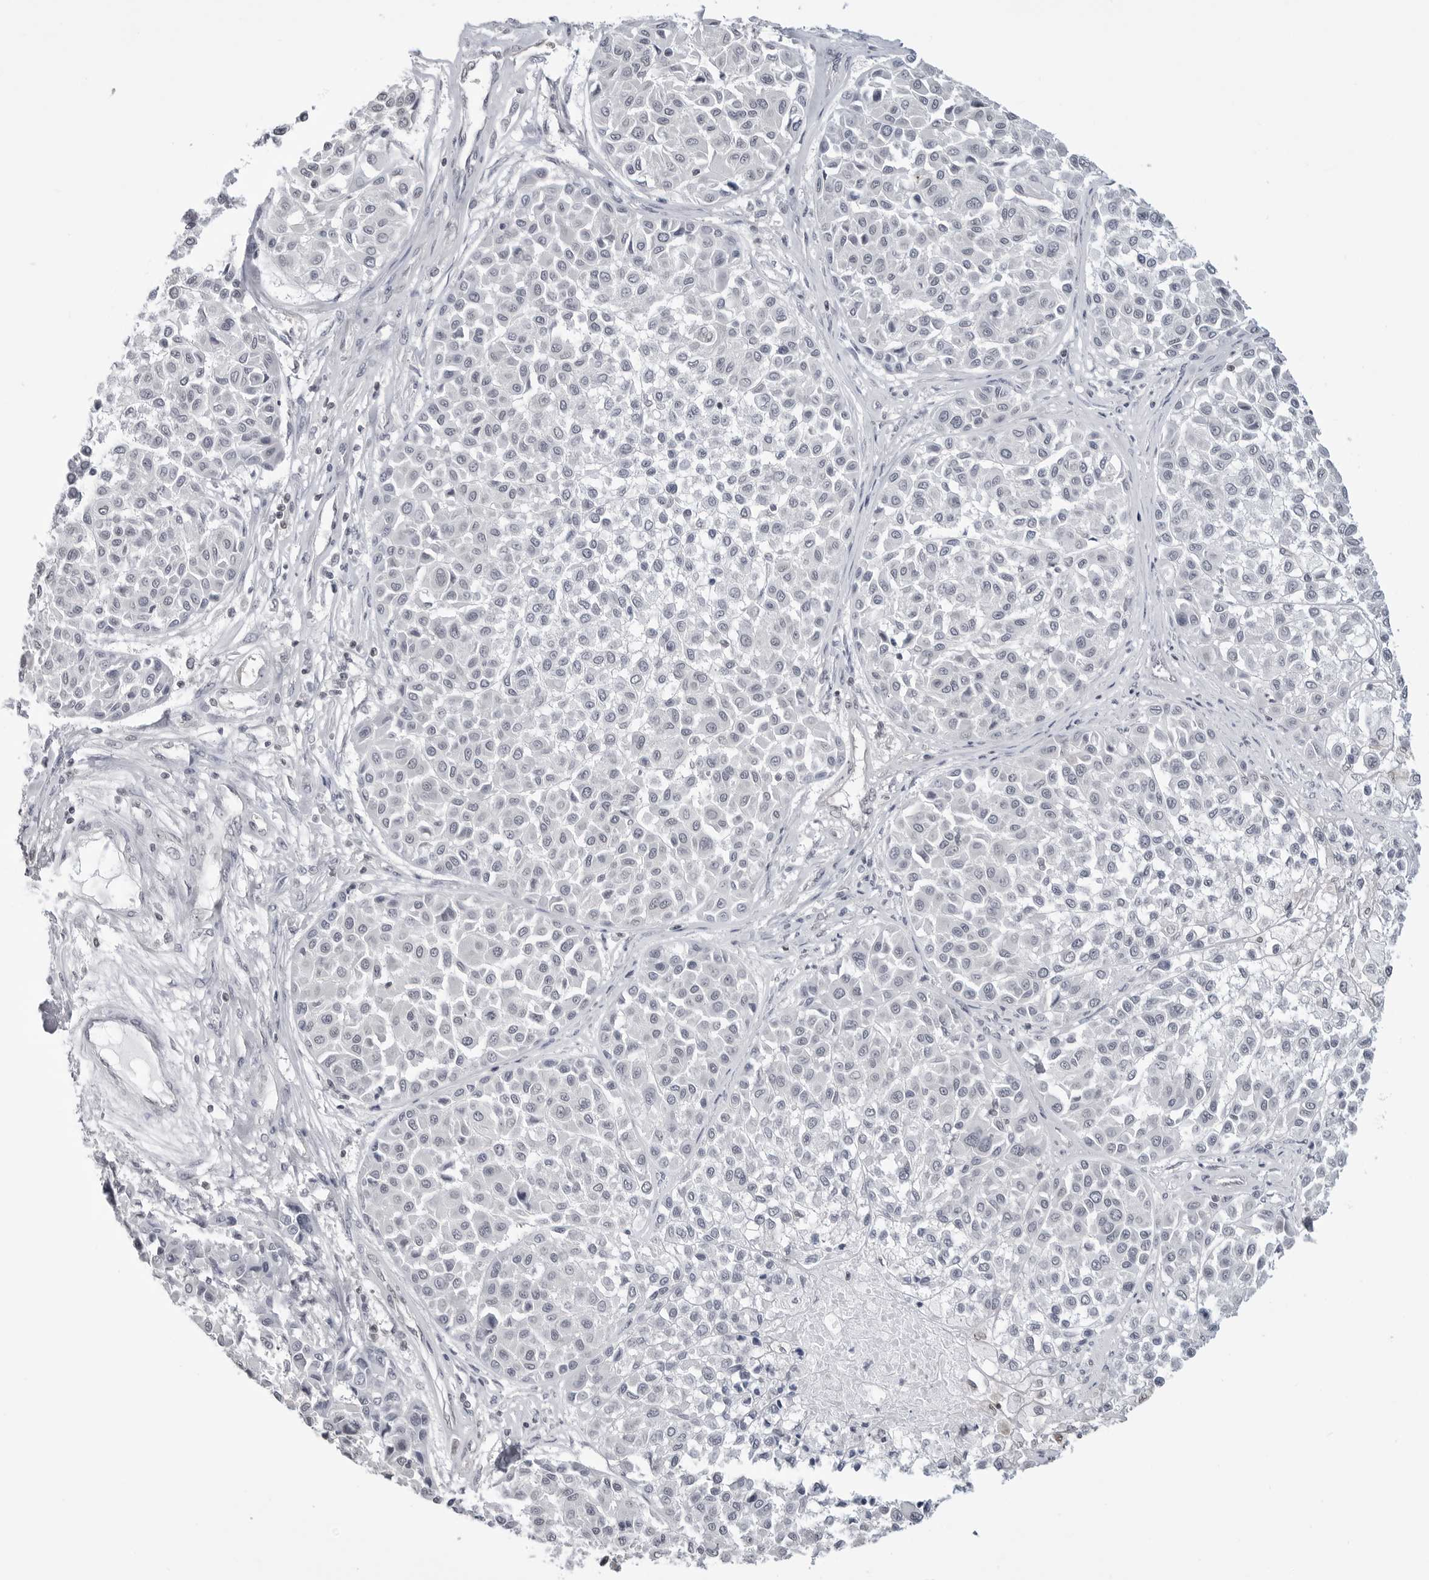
{"staining": {"intensity": "negative", "quantity": "none", "location": "none"}, "tissue": "melanoma", "cell_type": "Tumor cells", "image_type": "cancer", "snomed": [{"axis": "morphology", "description": "Malignant melanoma, Metastatic site"}, {"axis": "topography", "description": "Soft tissue"}], "caption": "An image of melanoma stained for a protein displays no brown staining in tumor cells. (DAB (3,3'-diaminobenzidine) immunohistochemistry (IHC) with hematoxylin counter stain).", "gene": "YWHAG", "patient": {"sex": "male", "age": 41}}